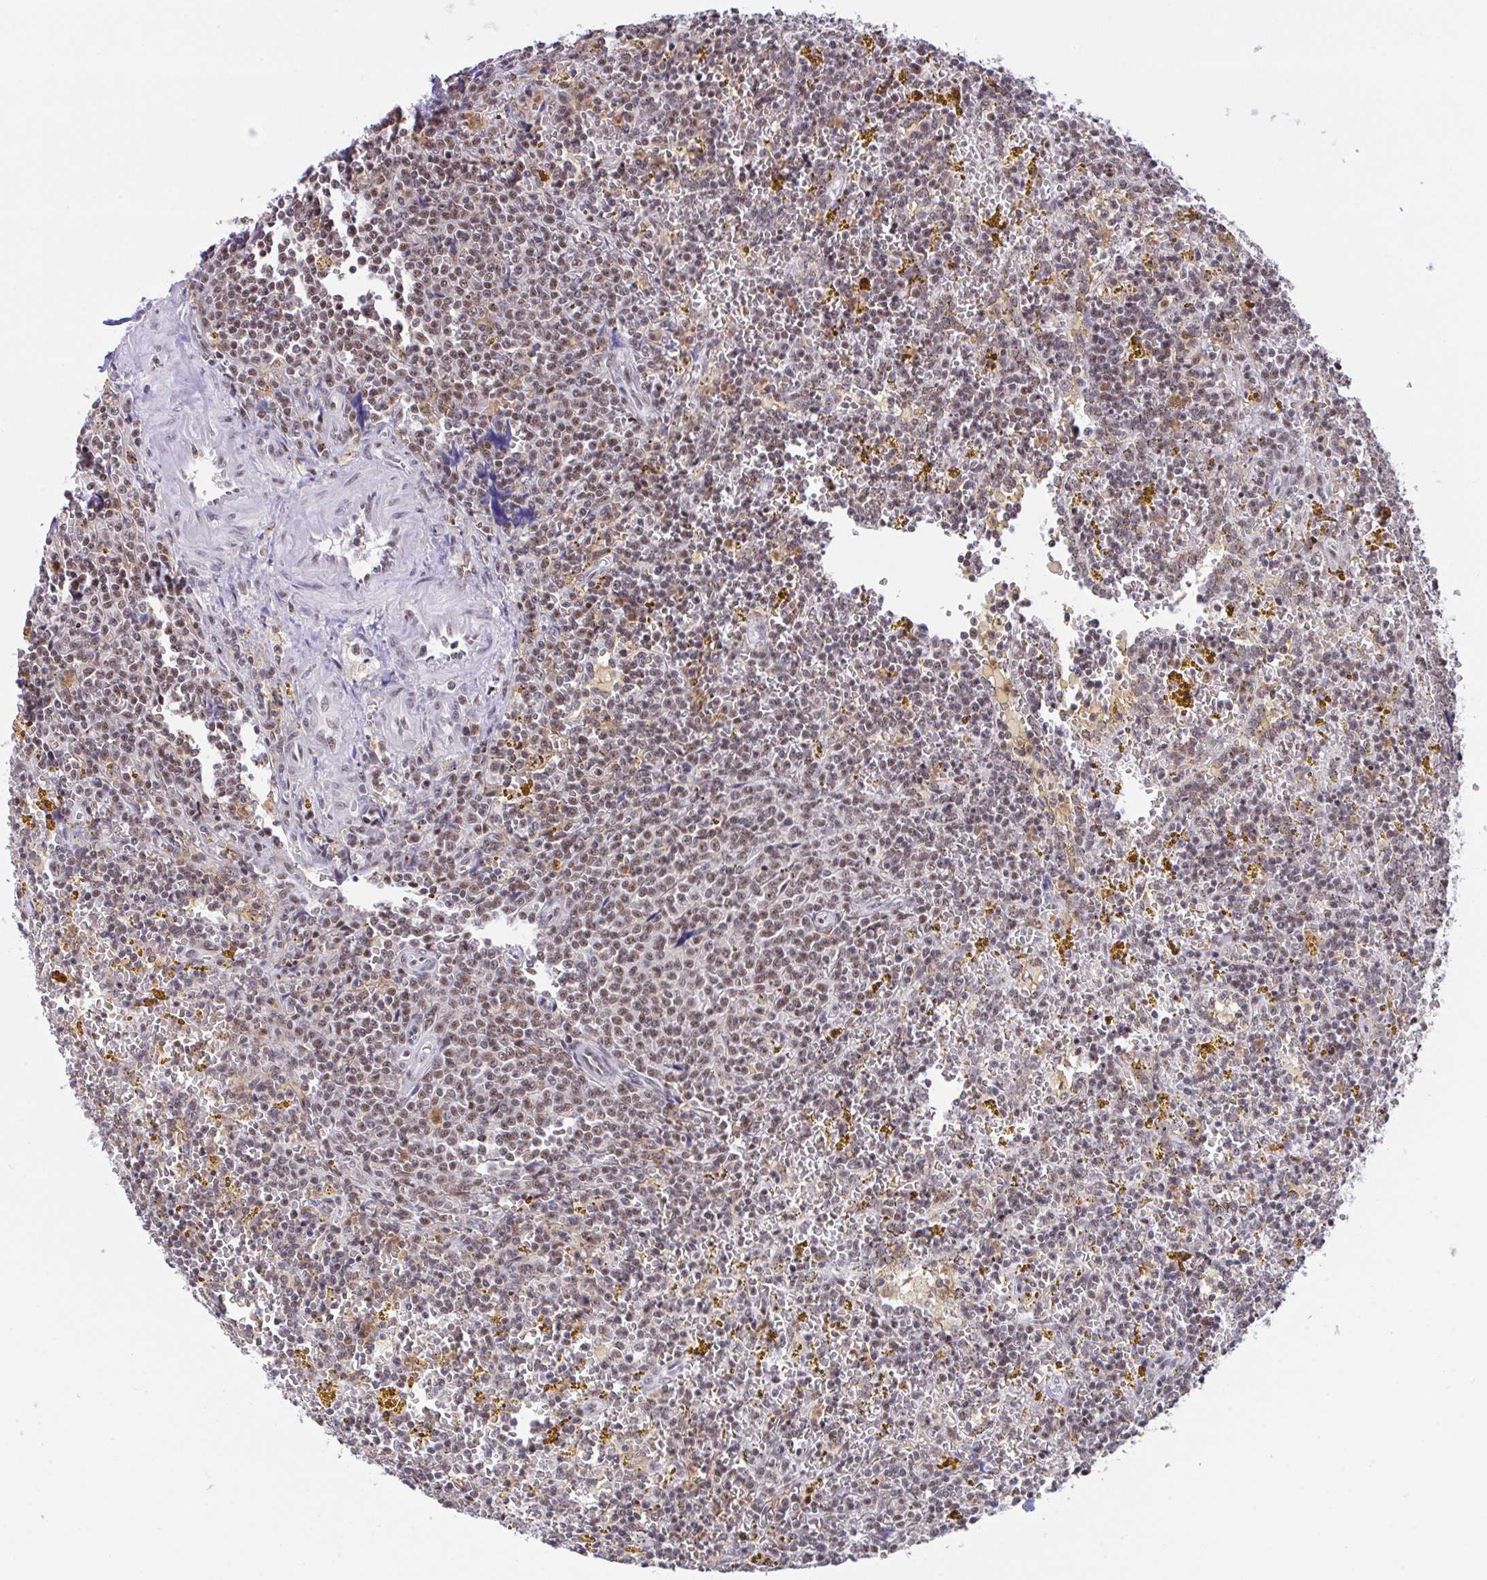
{"staining": {"intensity": "moderate", "quantity": "25%-75%", "location": "nuclear"}, "tissue": "lymphoma", "cell_type": "Tumor cells", "image_type": "cancer", "snomed": [{"axis": "morphology", "description": "Malignant lymphoma, non-Hodgkin's type, Low grade"}, {"axis": "topography", "description": "Spleen"}, {"axis": "topography", "description": "Lymph node"}], "caption": "Immunohistochemical staining of malignant lymphoma, non-Hodgkin's type (low-grade) demonstrates medium levels of moderate nuclear protein expression in approximately 25%-75% of tumor cells.", "gene": "OR6K3", "patient": {"sex": "female", "age": 66}}